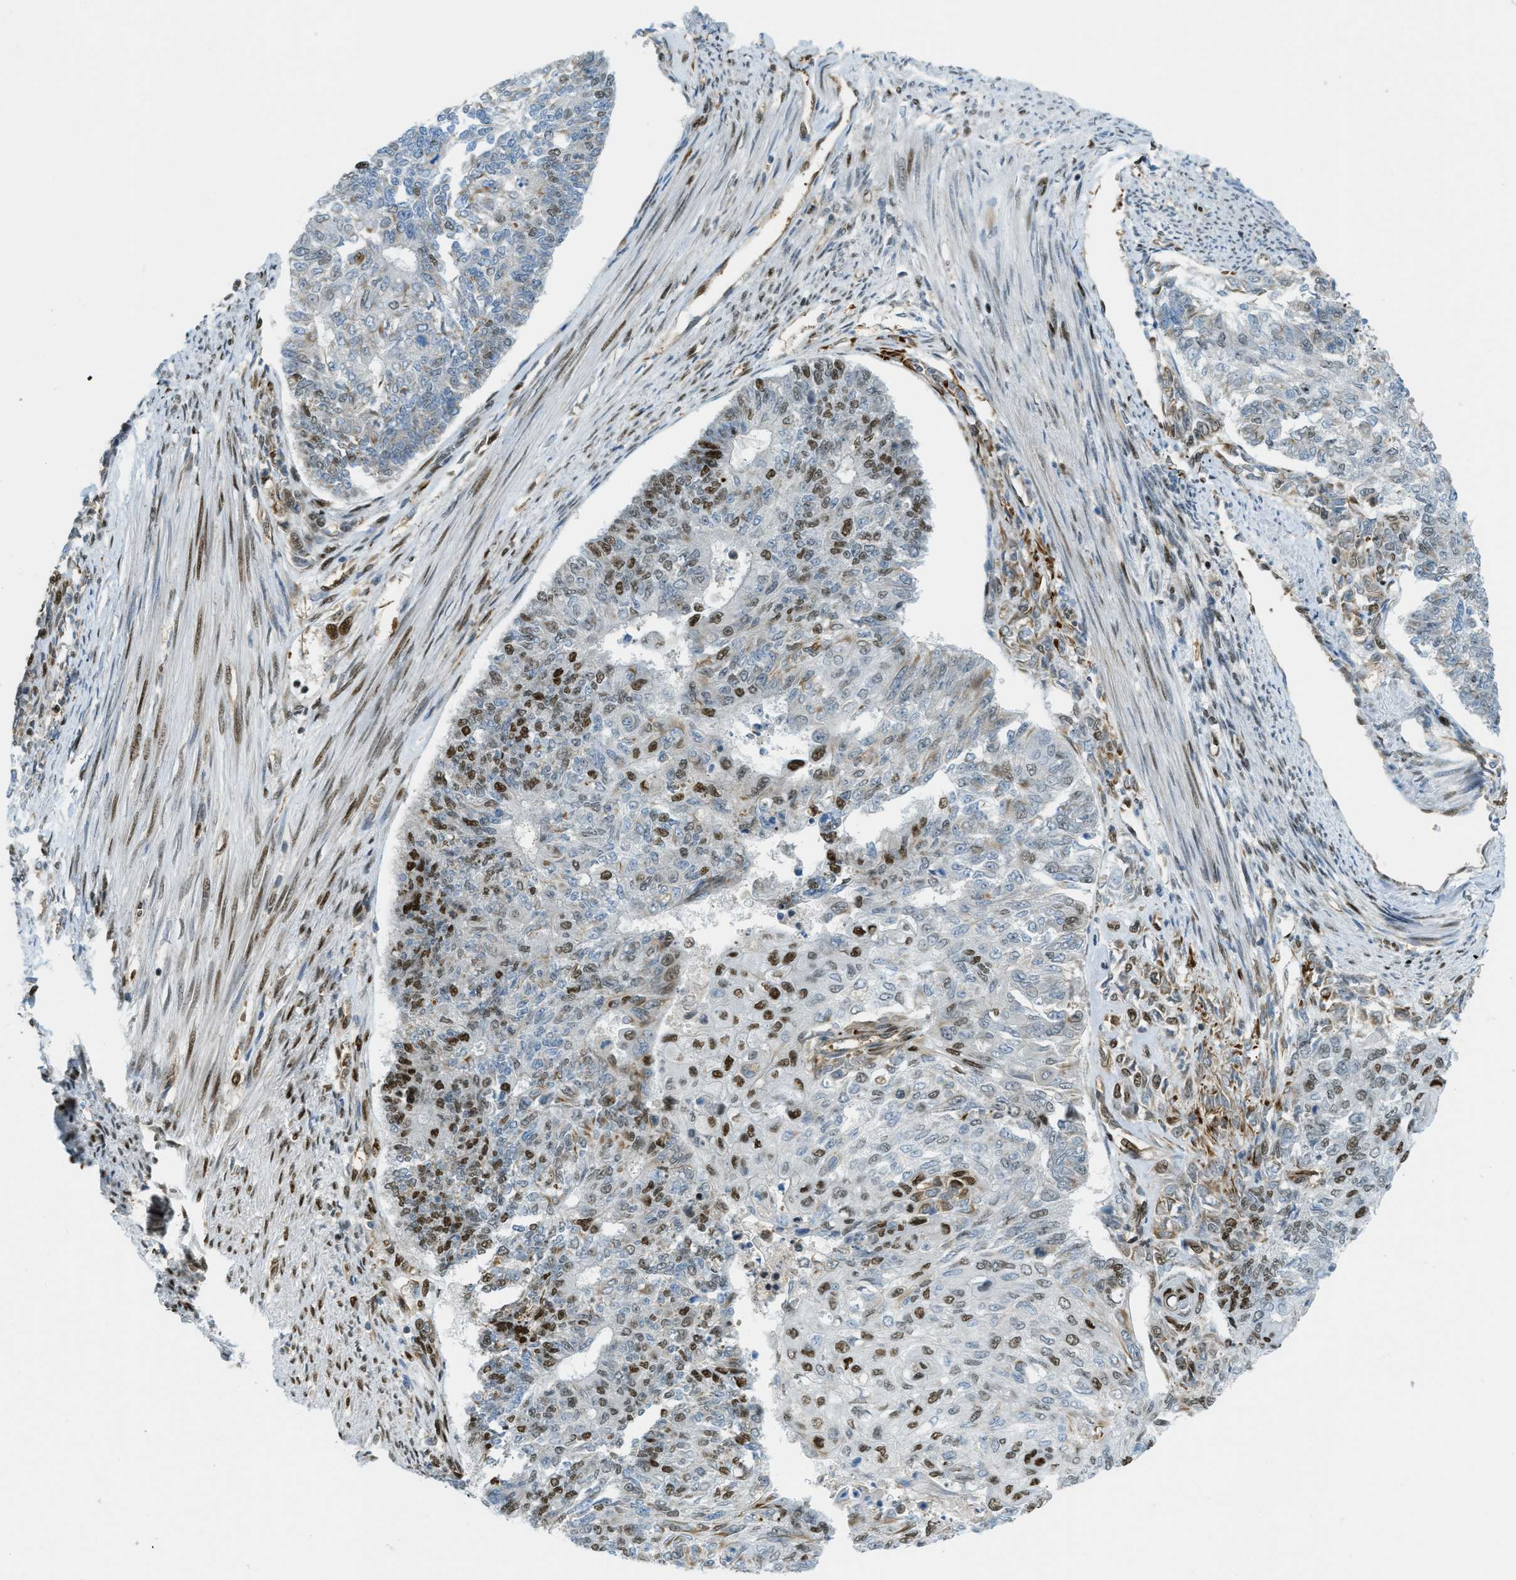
{"staining": {"intensity": "strong", "quantity": "<25%", "location": "nuclear"}, "tissue": "endometrial cancer", "cell_type": "Tumor cells", "image_type": "cancer", "snomed": [{"axis": "morphology", "description": "Adenocarcinoma, NOS"}, {"axis": "topography", "description": "Endometrium"}], "caption": "Strong nuclear positivity is identified in approximately <25% of tumor cells in endometrial cancer.", "gene": "ZFR", "patient": {"sex": "female", "age": 32}}